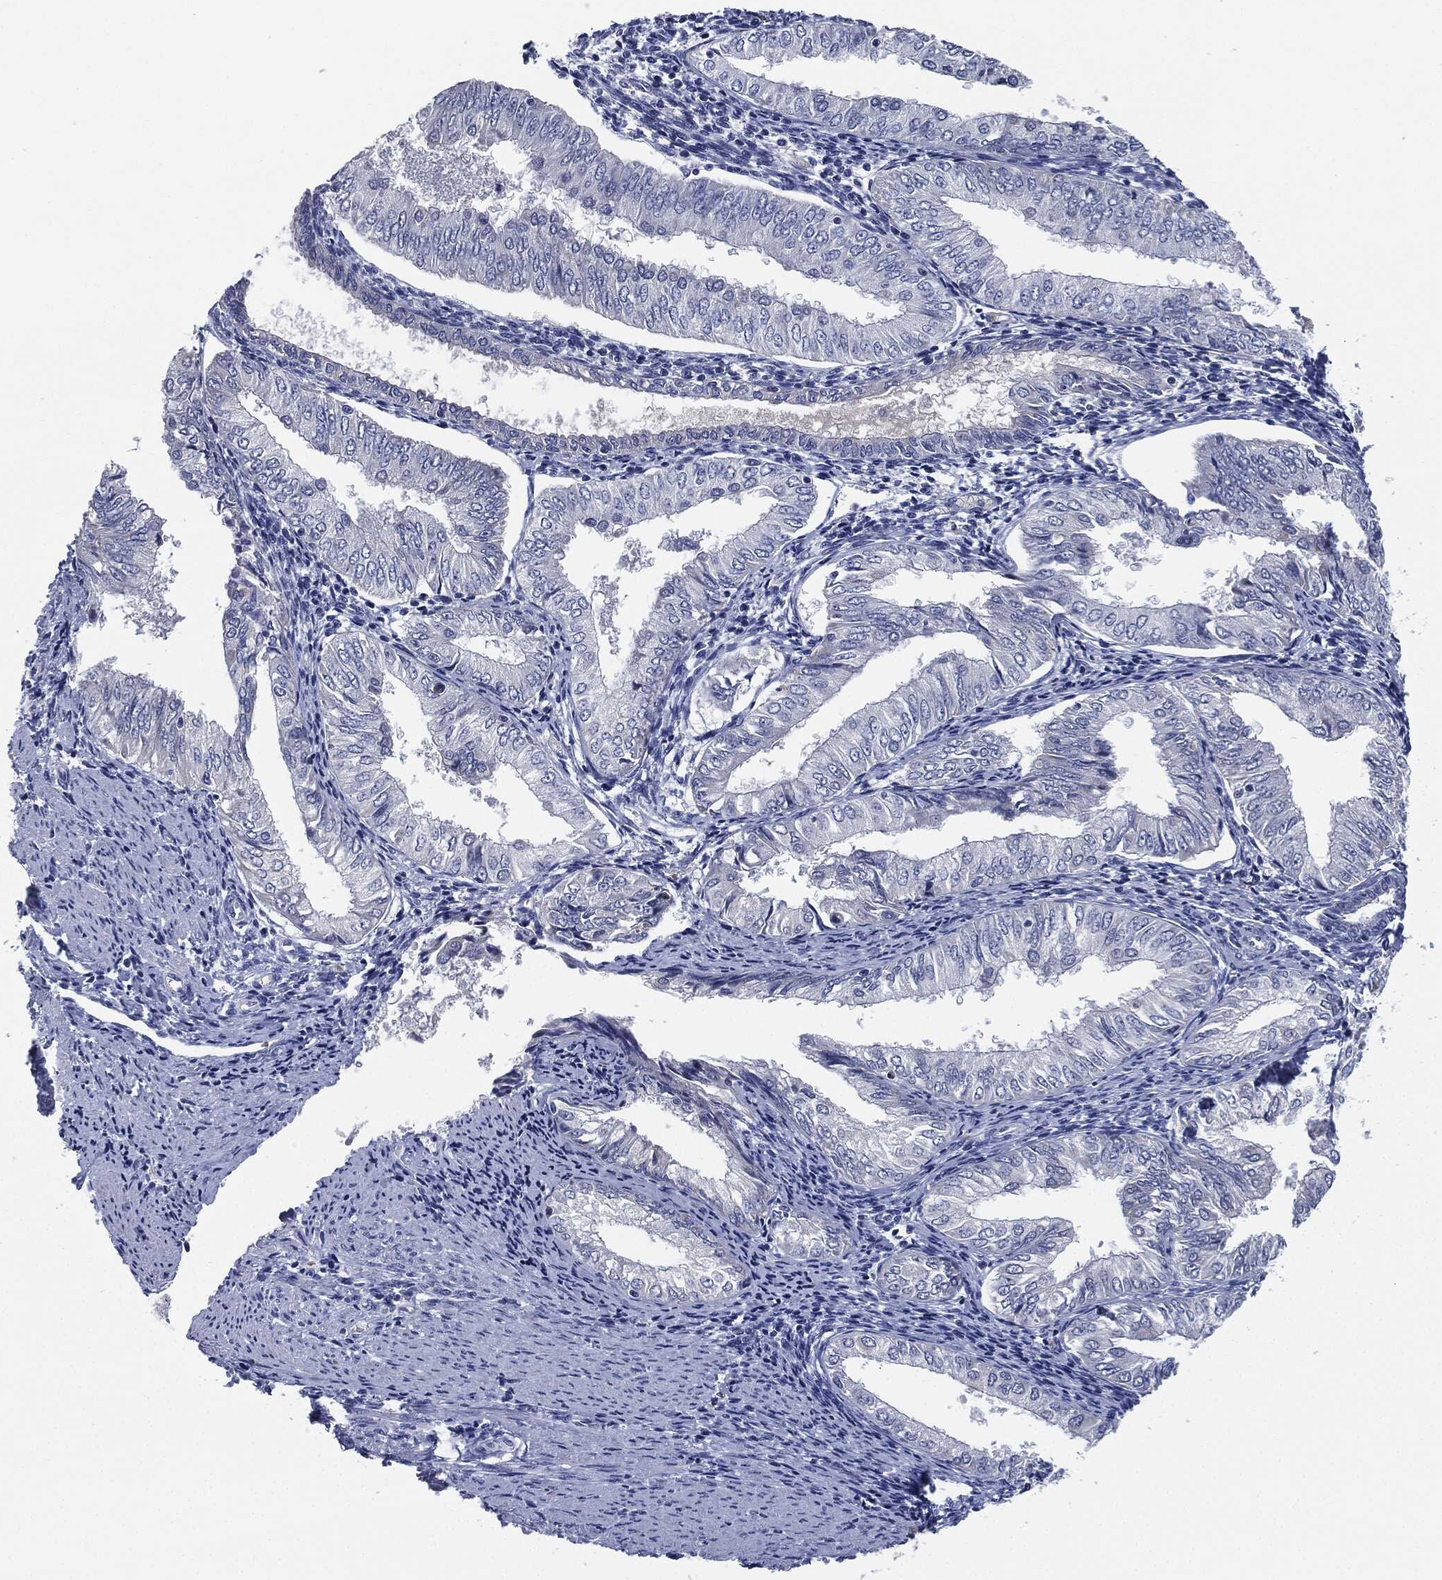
{"staining": {"intensity": "negative", "quantity": "none", "location": "none"}, "tissue": "endometrial cancer", "cell_type": "Tumor cells", "image_type": "cancer", "snomed": [{"axis": "morphology", "description": "Adenocarcinoma, NOS"}, {"axis": "topography", "description": "Endometrium"}], "caption": "Image shows no significant protein staining in tumor cells of endometrial adenocarcinoma. (DAB (3,3'-diaminobenzidine) immunohistochemistry (IHC), high magnification).", "gene": "SIGLEC9", "patient": {"sex": "female", "age": 53}}